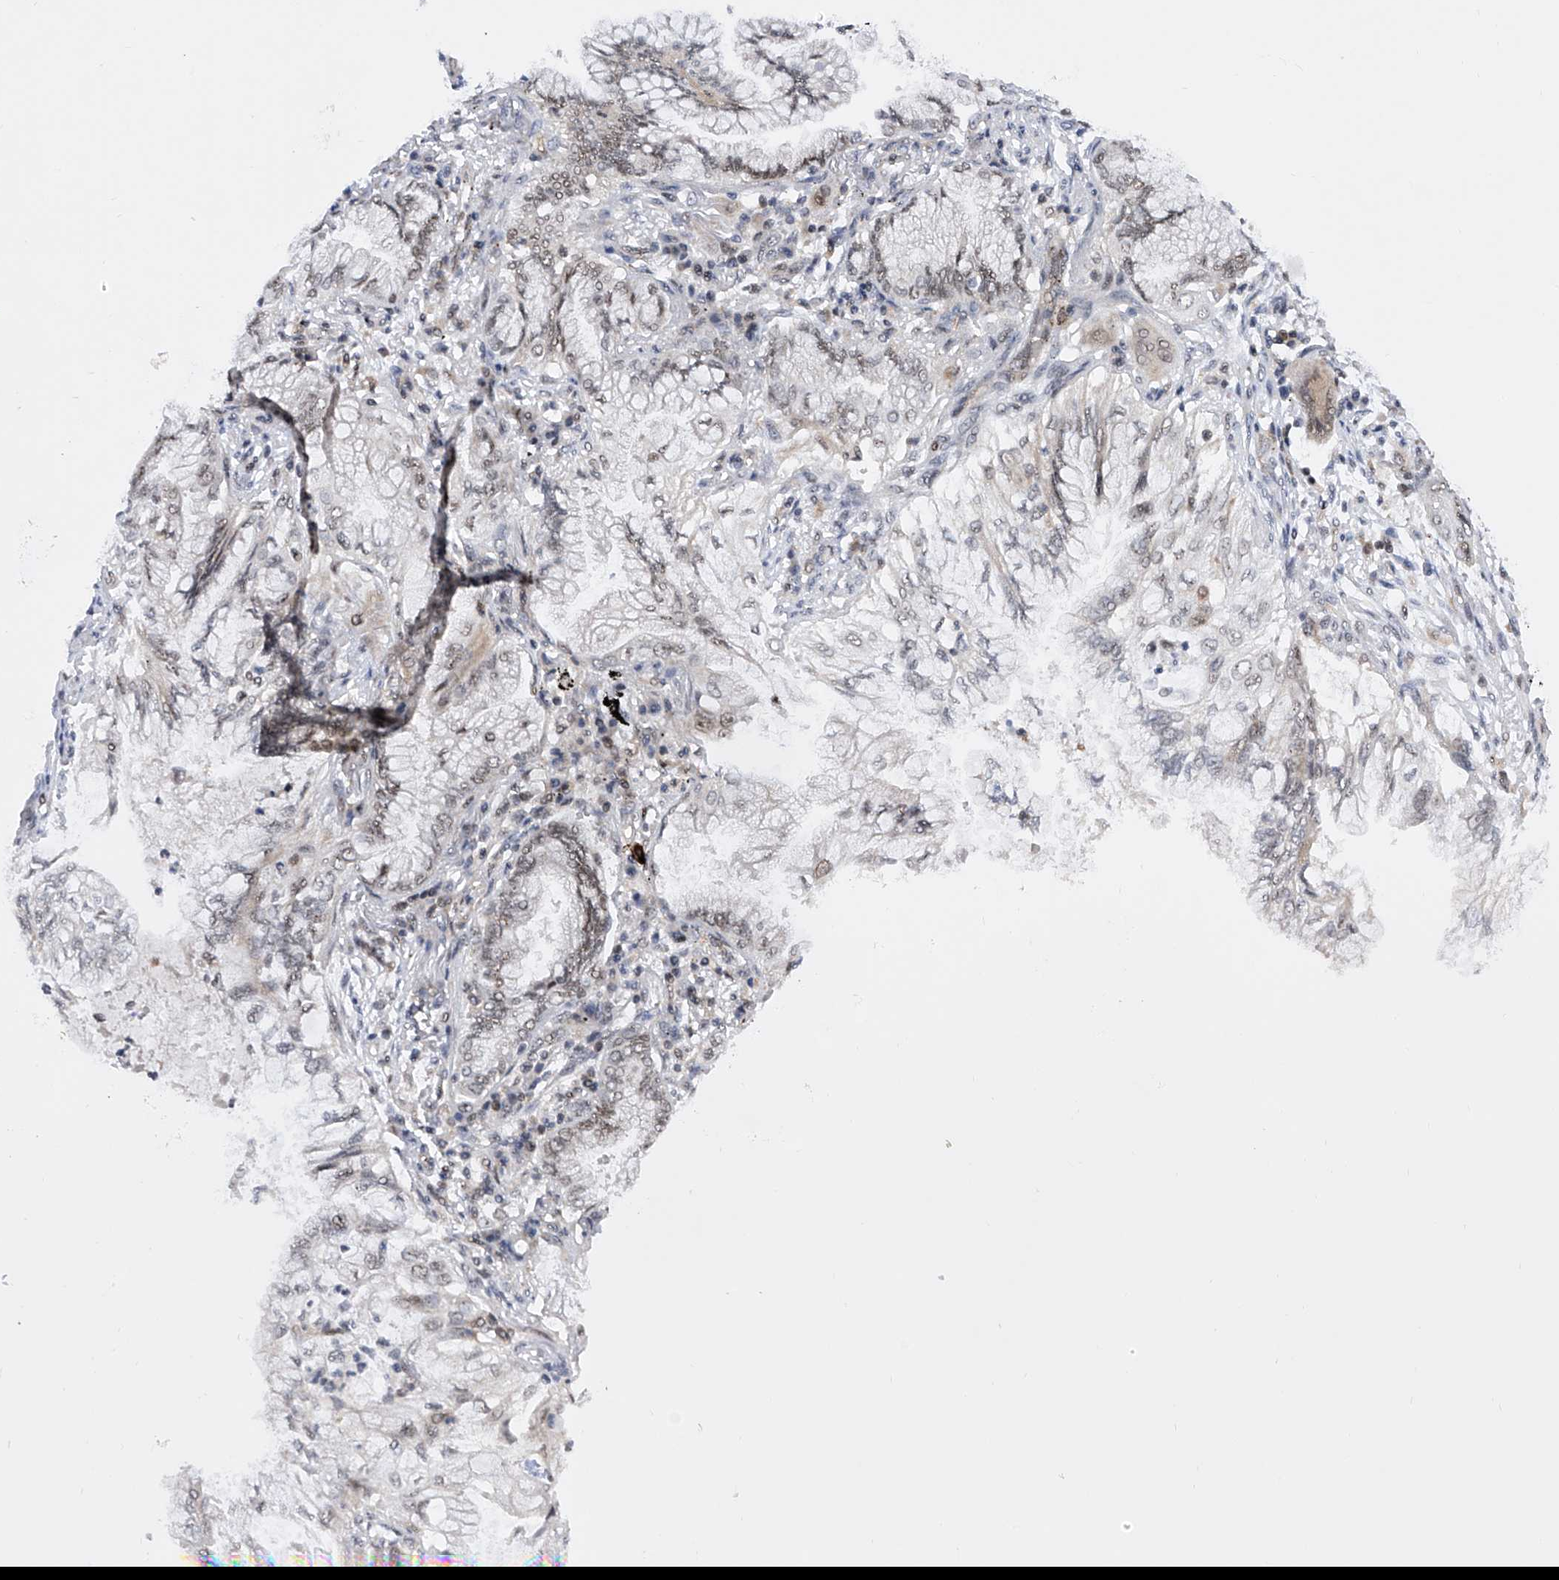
{"staining": {"intensity": "weak", "quantity": "<25%", "location": "nuclear"}, "tissue": "lung cancer", "cell_type": "Tumor cells", "image_type": "cancer", "snomed": [{"axis": "morphology", "description": "Adenocarcinoma, NOS"}, {"axis": "topography", "description": "Lung"}], "caption": "This is an immunohistochemistry micrograph of lung cancer. There is no staining in tumor cells.", "gene": "RAD54L", "patient": {"sex": "female", "age": 70}}